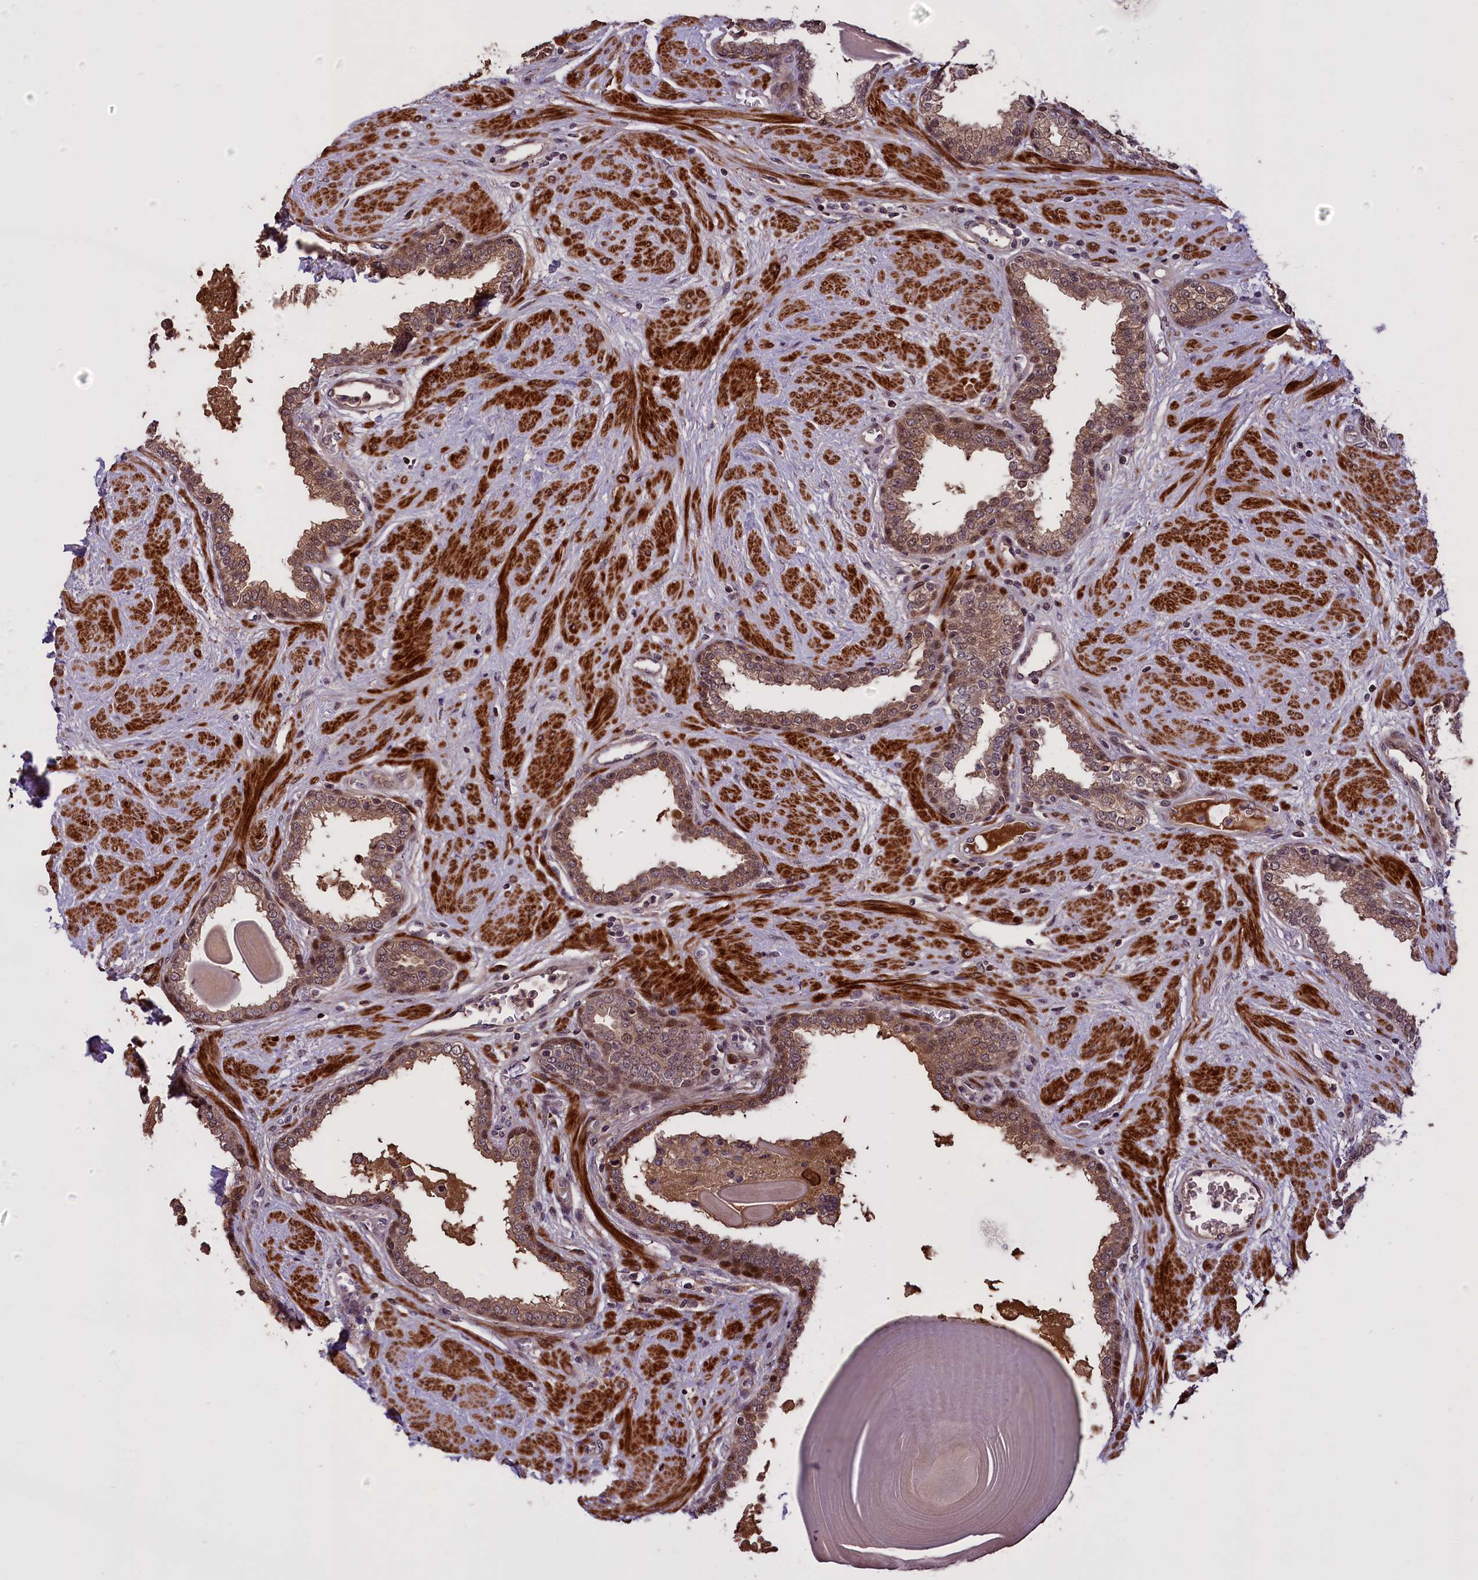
{"staining": {"intensity": "weak", "quantity": ">75%", "location": "cytoplasmic/membranous"}, "tissue": "prostate", "cell_type": "Glandular cells", "image_type": "normal", "snomed": [{"axis": "morphology", "description": "Normal tissue, NOS"}, {"axis": "topography", "description": "Prostate"}], "caption": "Immunohistochemical staining of unremarkable prostate displays >75% levels of weak cytoplasmic/membranous protein staining in about >75% of glandular cells.", "gene": "ENHO", "patient": {"sex": "male", "age": 51}}